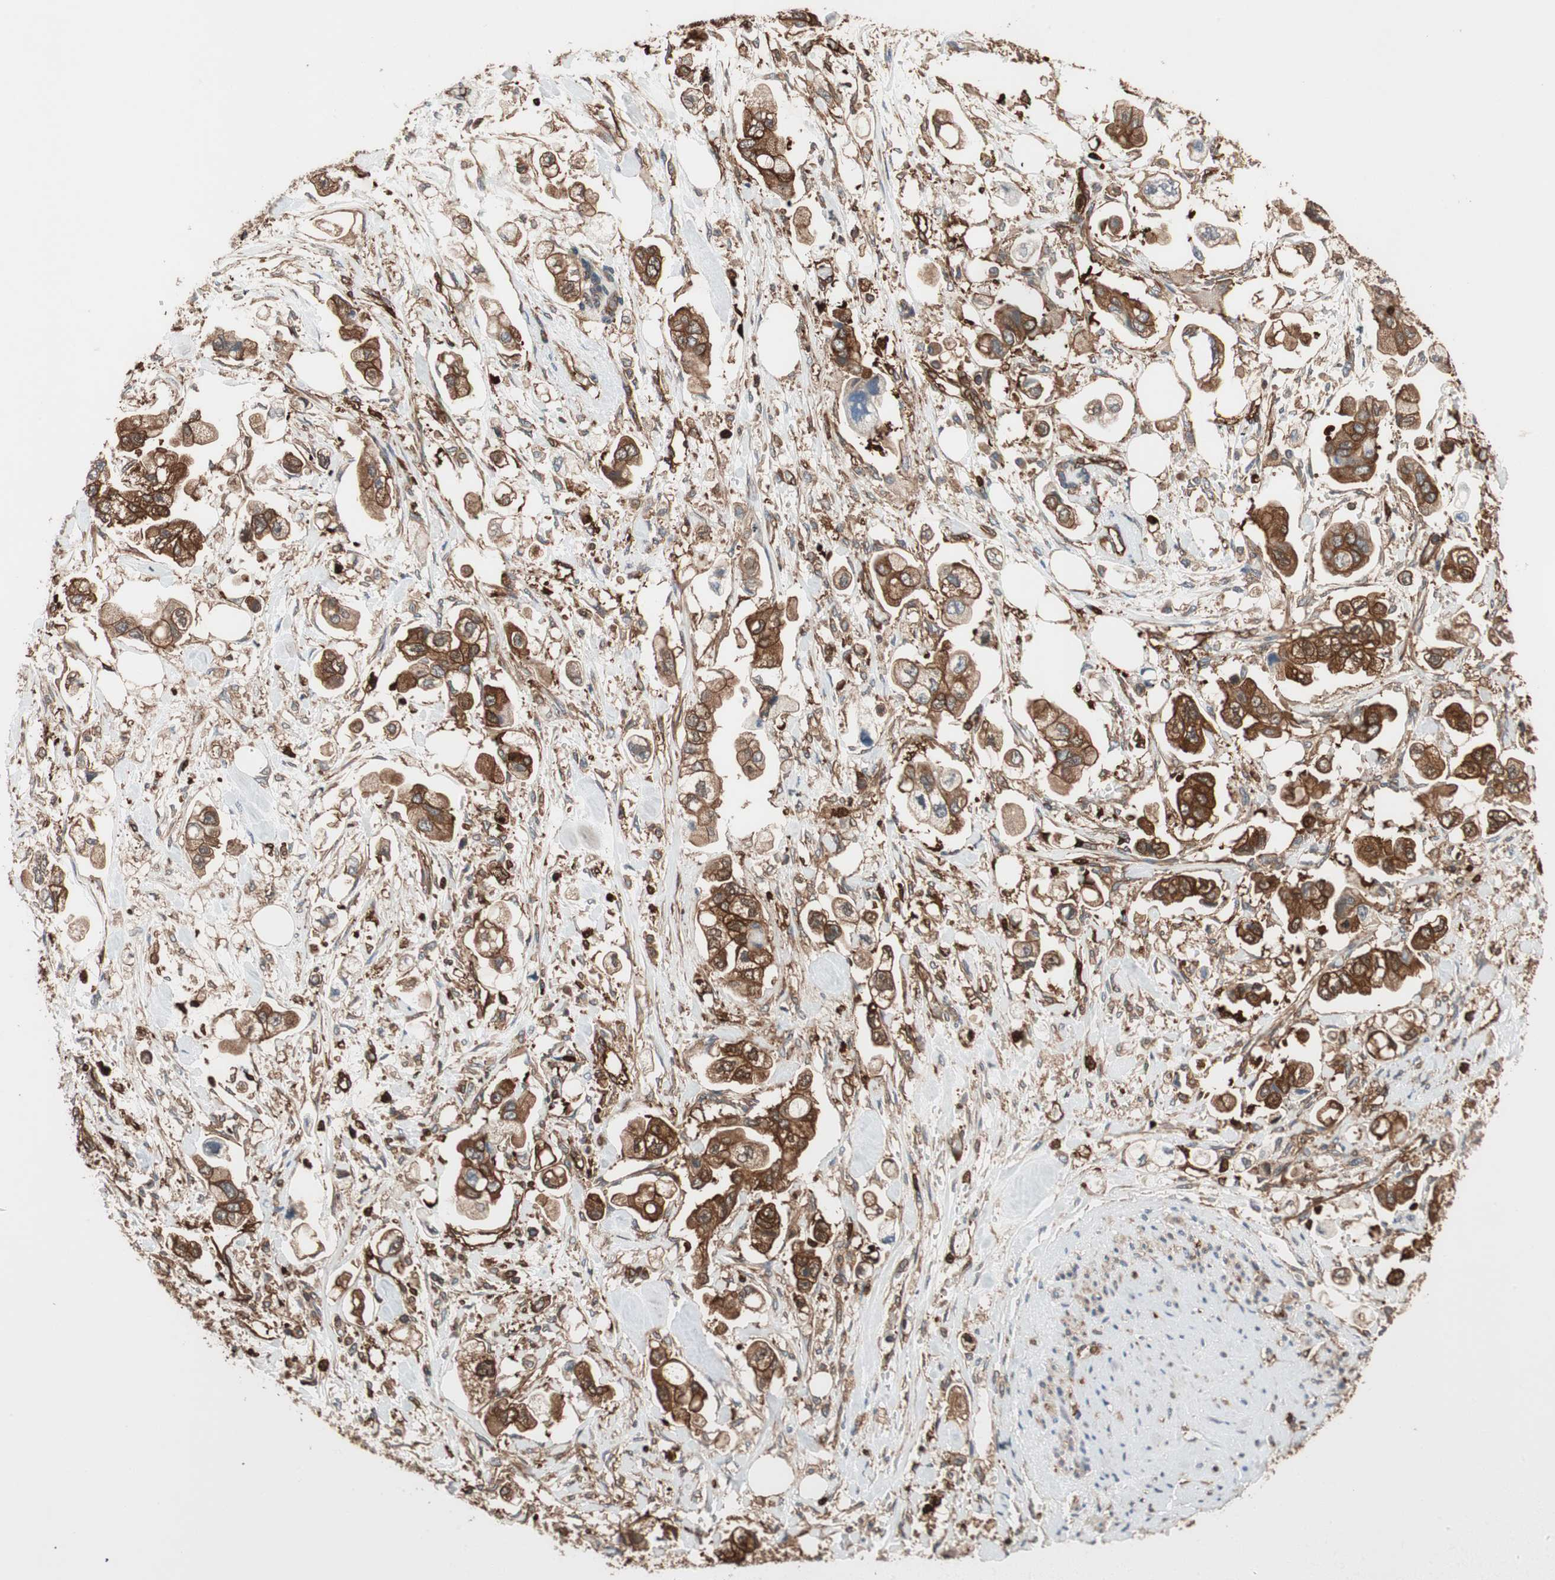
{"staining": {"intensity": "strong", "quantity": "25%-75%", "location": "cytoplasmic/membranous"}, "tissue": "stomach cancer", "cell_type": "Tumor cells", "image_type": "cancer", "snomed": [{"axis": "morphology", "description": "Adenocarcinoma, NOS"}, {"axis": "topography", "description": "Stomach"}], "caption": "This image demonstrates immunohistochemistry (IHC) staining of stomach adenocarcinoma, with high strong cytoplasmic/membranous expression in approximately 25%-75% of tumor cells.", "gene": "VASP", "patient": {"sex": "male", "age": 62}}